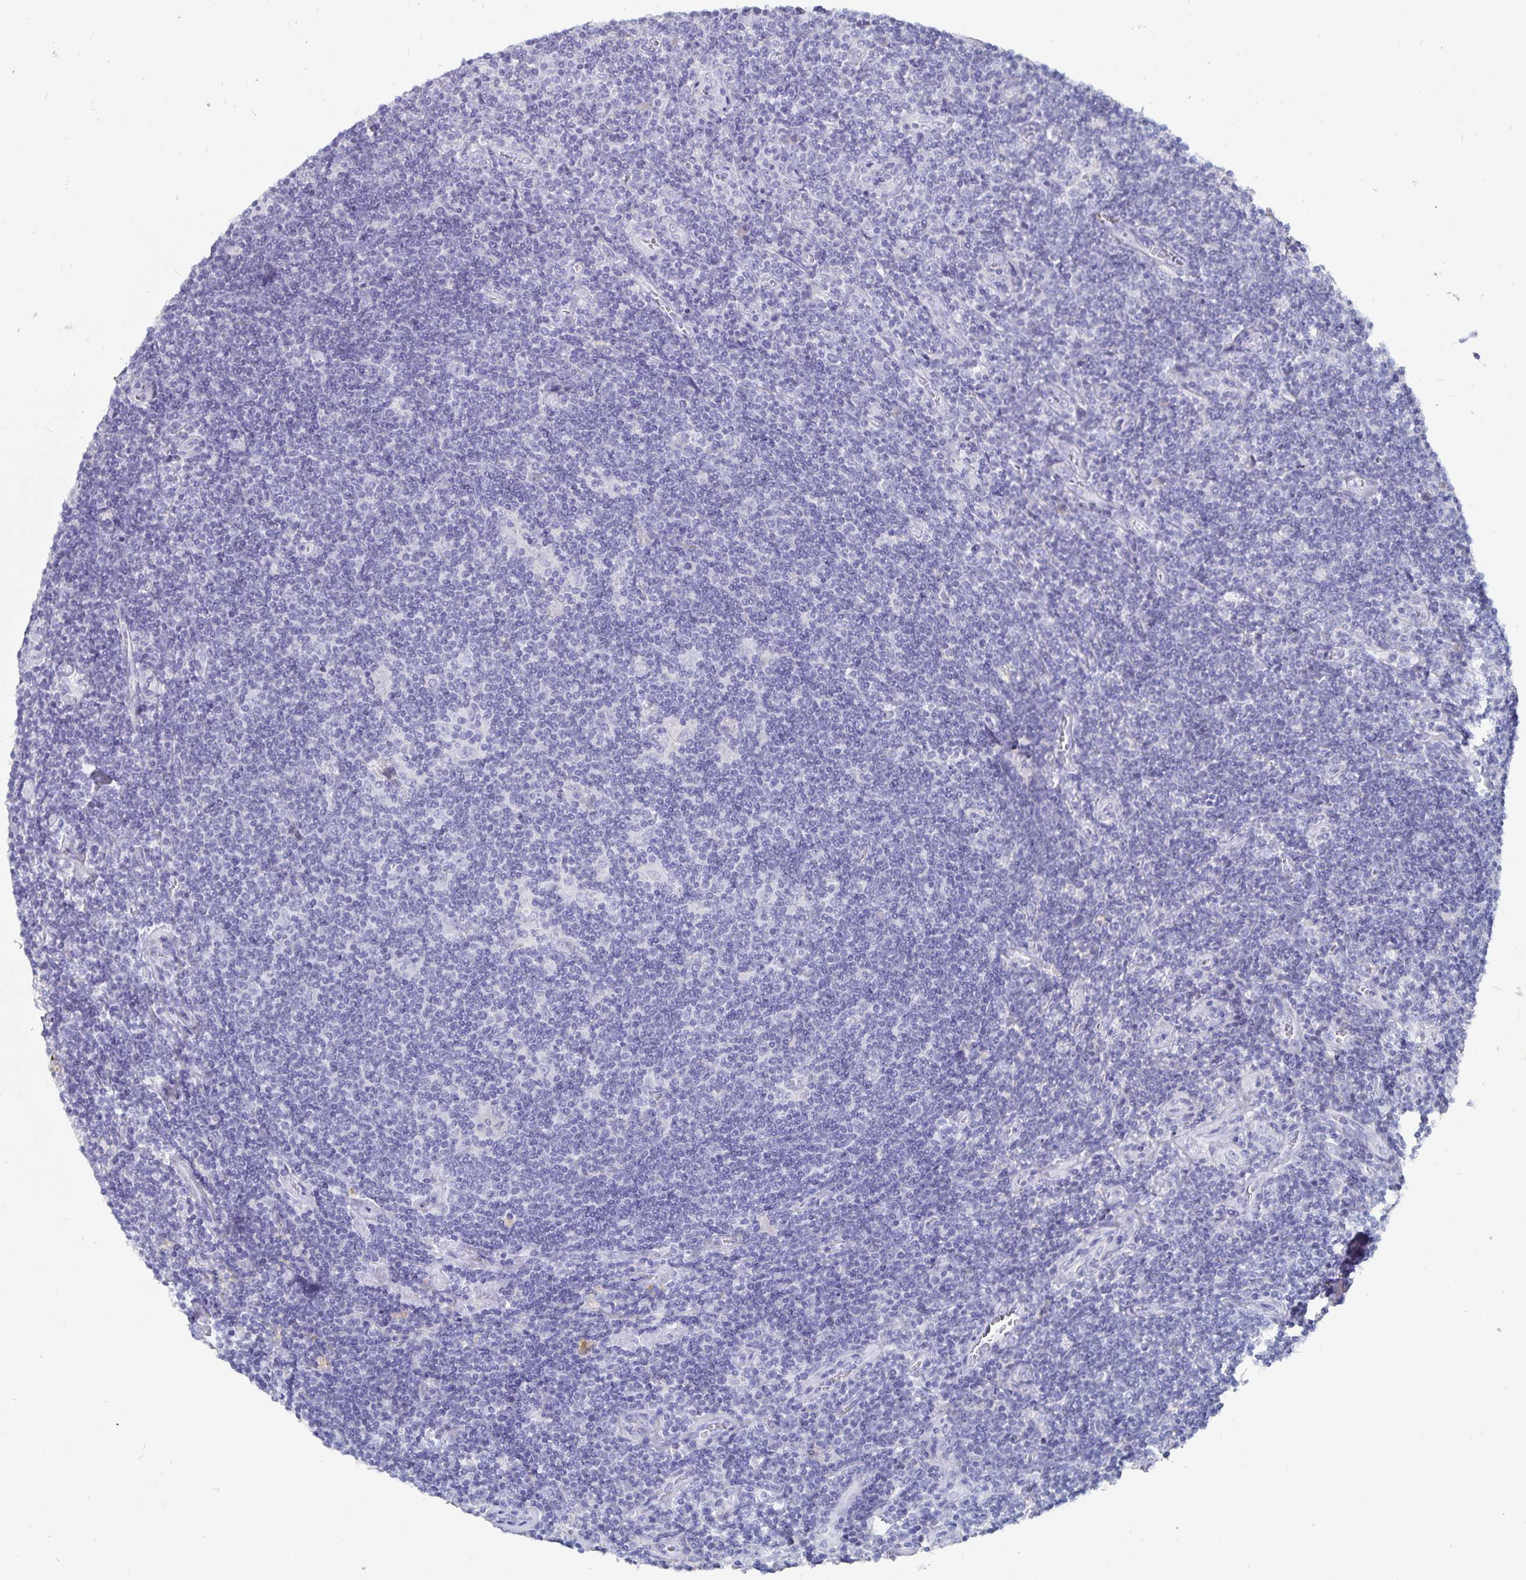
{"staining": {"intensity": "negative", "quantity": "none", "location": "none"}, "tissue": "lymphoma", "cell_type": "Tumor cells", "image_type": "cancer", "snomed": [{"axis": "morphology", "description": "Hodgkin's disease, NOS"}, {"axis": "topography", "description": "Lymph node"}], "caption": "Immunohistochemistry (IHC) of lymphoma reveals no expression in tumor cells.", "gene": "CFAP69", "patient": {"sex": "male", "age": 40}}